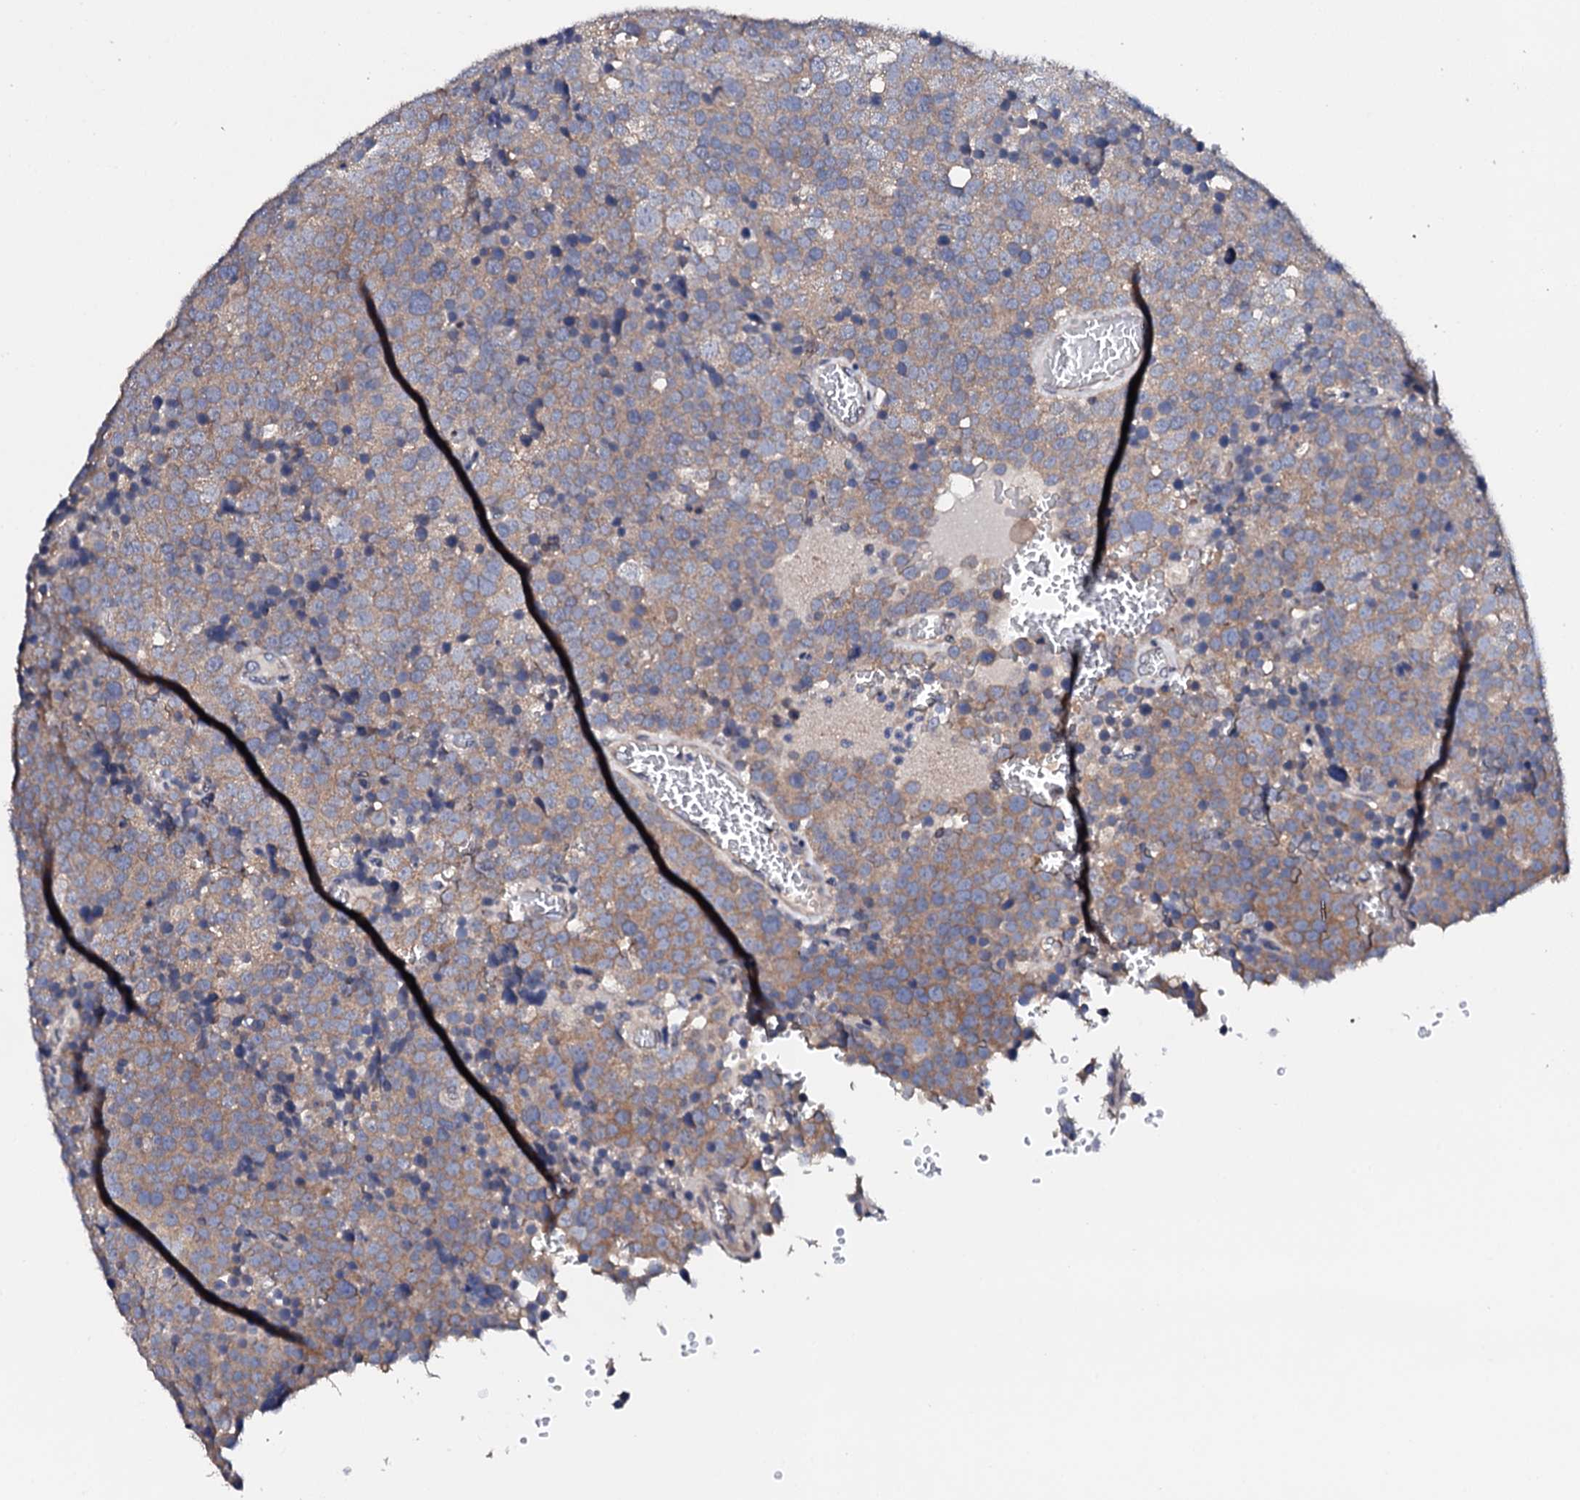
{"staining": {"intensity": "moderate", "quantity": ">75%", "location": "cytoplasmic/membranous"}, "tissue": "testis cancer", "cell_type": "Tumor cells", "image_type": "cancer", "snomed": [{"axis": "morphology", "description": "Seminoma, NOS"}, {"axis": "topography", "description": "Testis"}], "caption": "The immunohistochemical stain shows moderate cytoplasmic/membranous positivity in tumor cells of testis cancer (seminoma) tissue. The protein is shown in brown color, while the nuclei are stained blue.", "gene": "NUP58", "patient": {"sex": "male", "age": 71}}